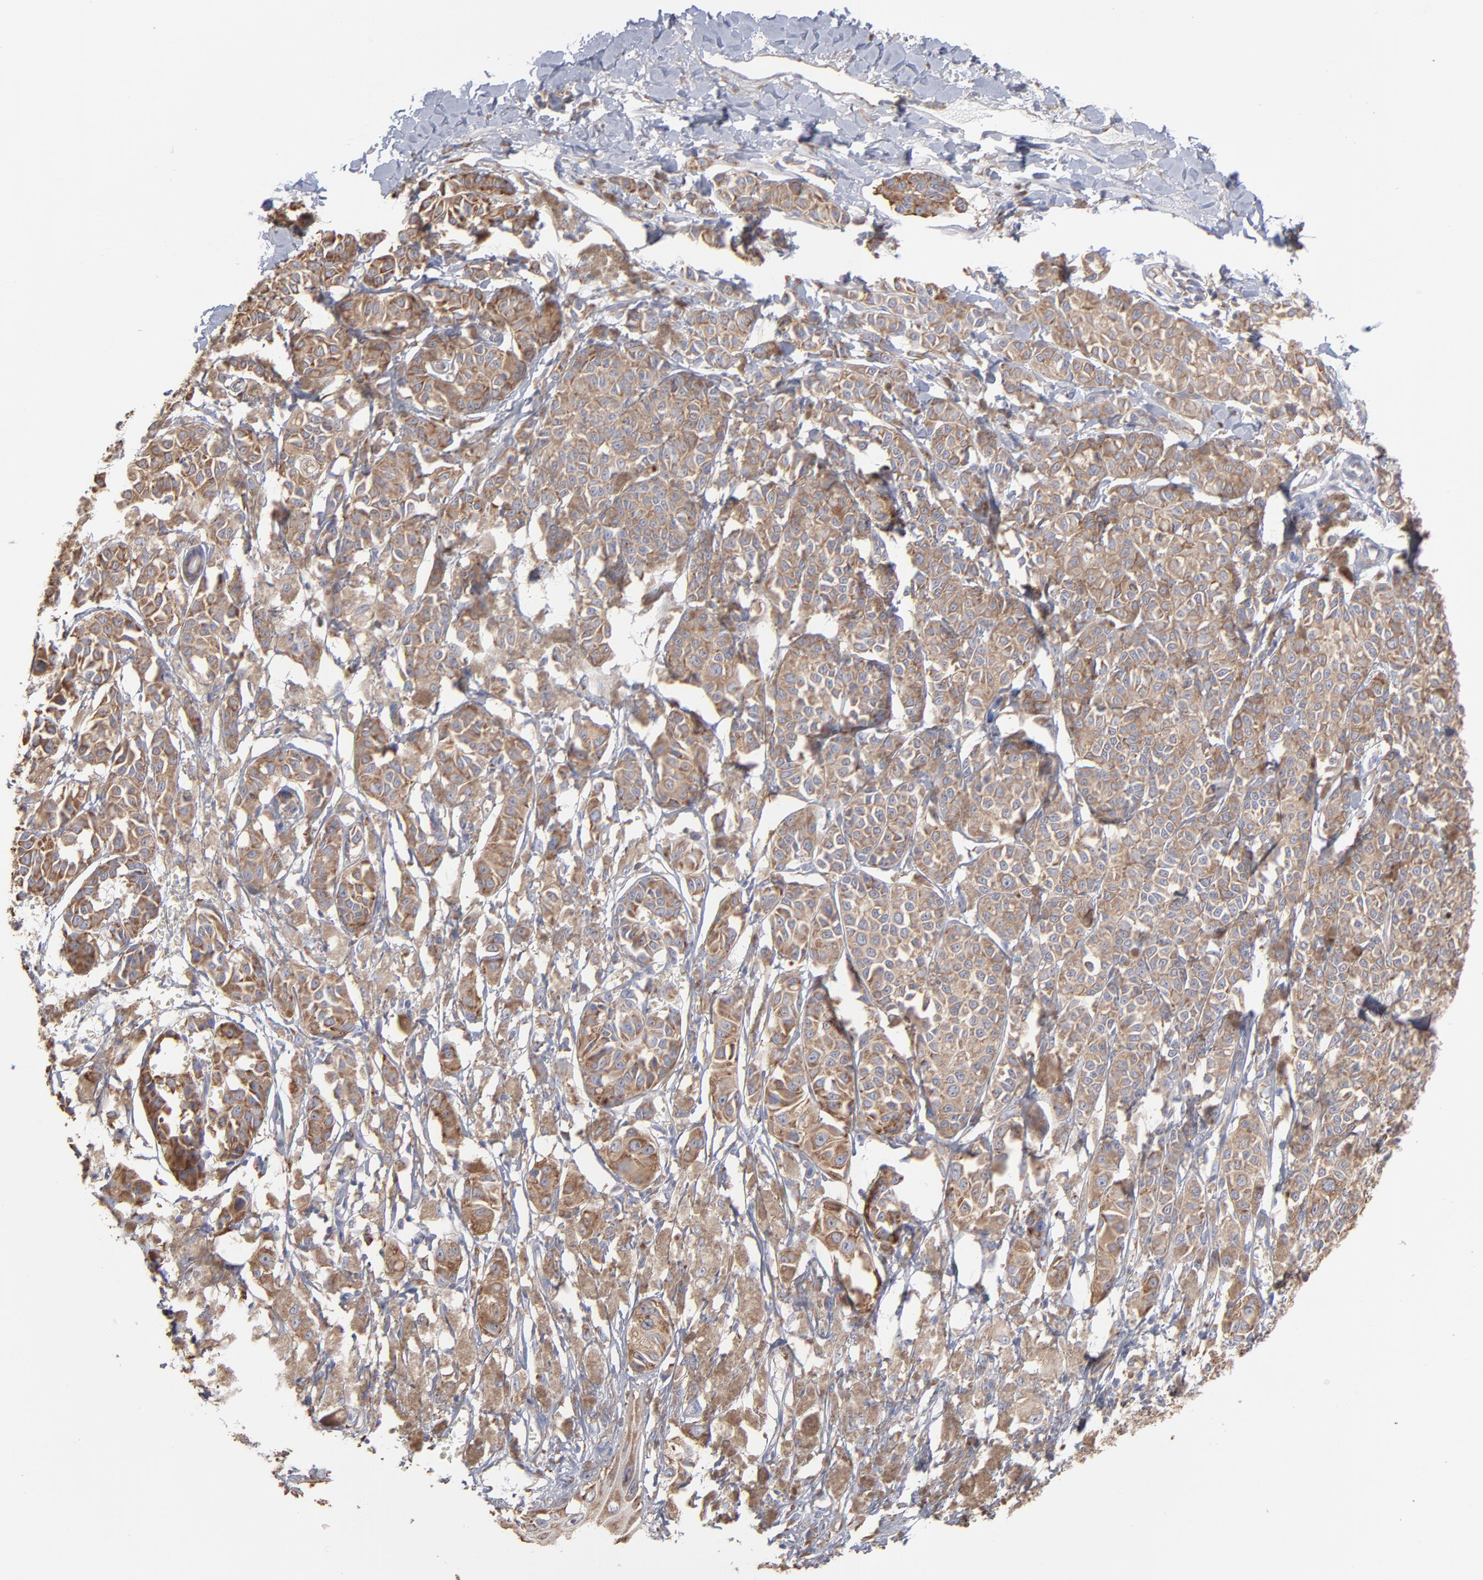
{"staining": {"intensity": "moderate", "quantity": ">75%", "location": "cytoplasmic/membranous"}, "tissue": "melanoma", "cell_type": "Tumor cells", "image_type": "cancer", "snomed": [{"axis": "morphology", "description": "Malignant melanoma, NOS"}, {"axis": "topography", "description": "Skin"}], "caption": "DAB (3,3'-diaminobenzidine) immunohistochemical staining of human melanoma displays moderate cytoplasmic/membranous protein staining in about >75% of tumor cells.", "gene": "RPL3", "patient": {"sex": "male", "age": 76}}